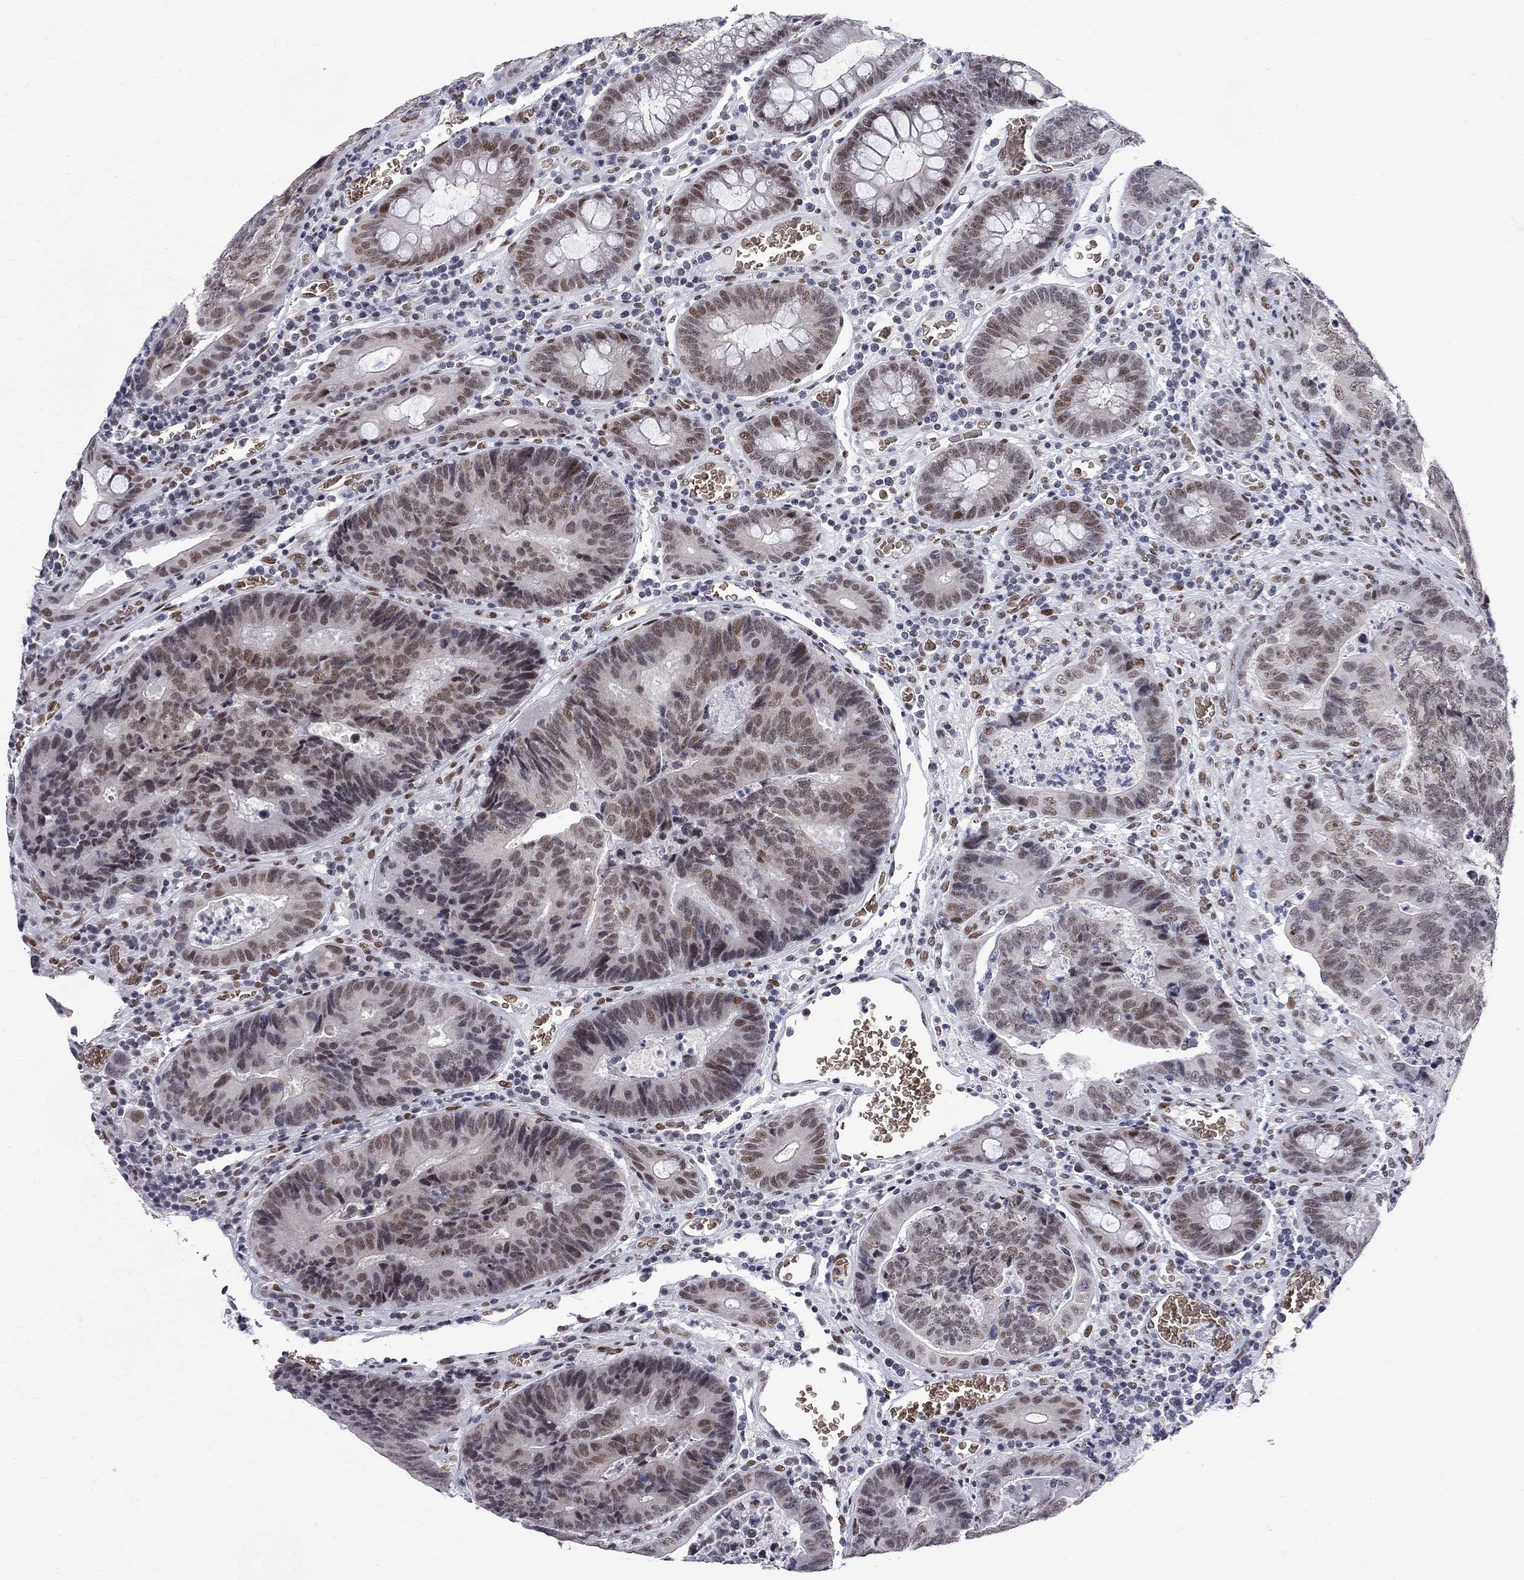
{"staining": {"intensity": "moderate", "quantity": "<25%", "location": "nuclear"}, "tissue": "colorectal cancer", "cell_type": "Tumor cells", "image_type": "cancer", "snomed": [{"axis": "morphology", "description": "Adenocarcinoma, NOS"}, {"axis": "topography", "description": "Colon"}], "caption": "Colorectal adenocarcinoma tissue reveals moderate nuclear staining in about <25% of tumor cells, visualized by immunohistochemistry.", "gene": "ZBTB47", "patient": {"sex": "female", "age": 48}}